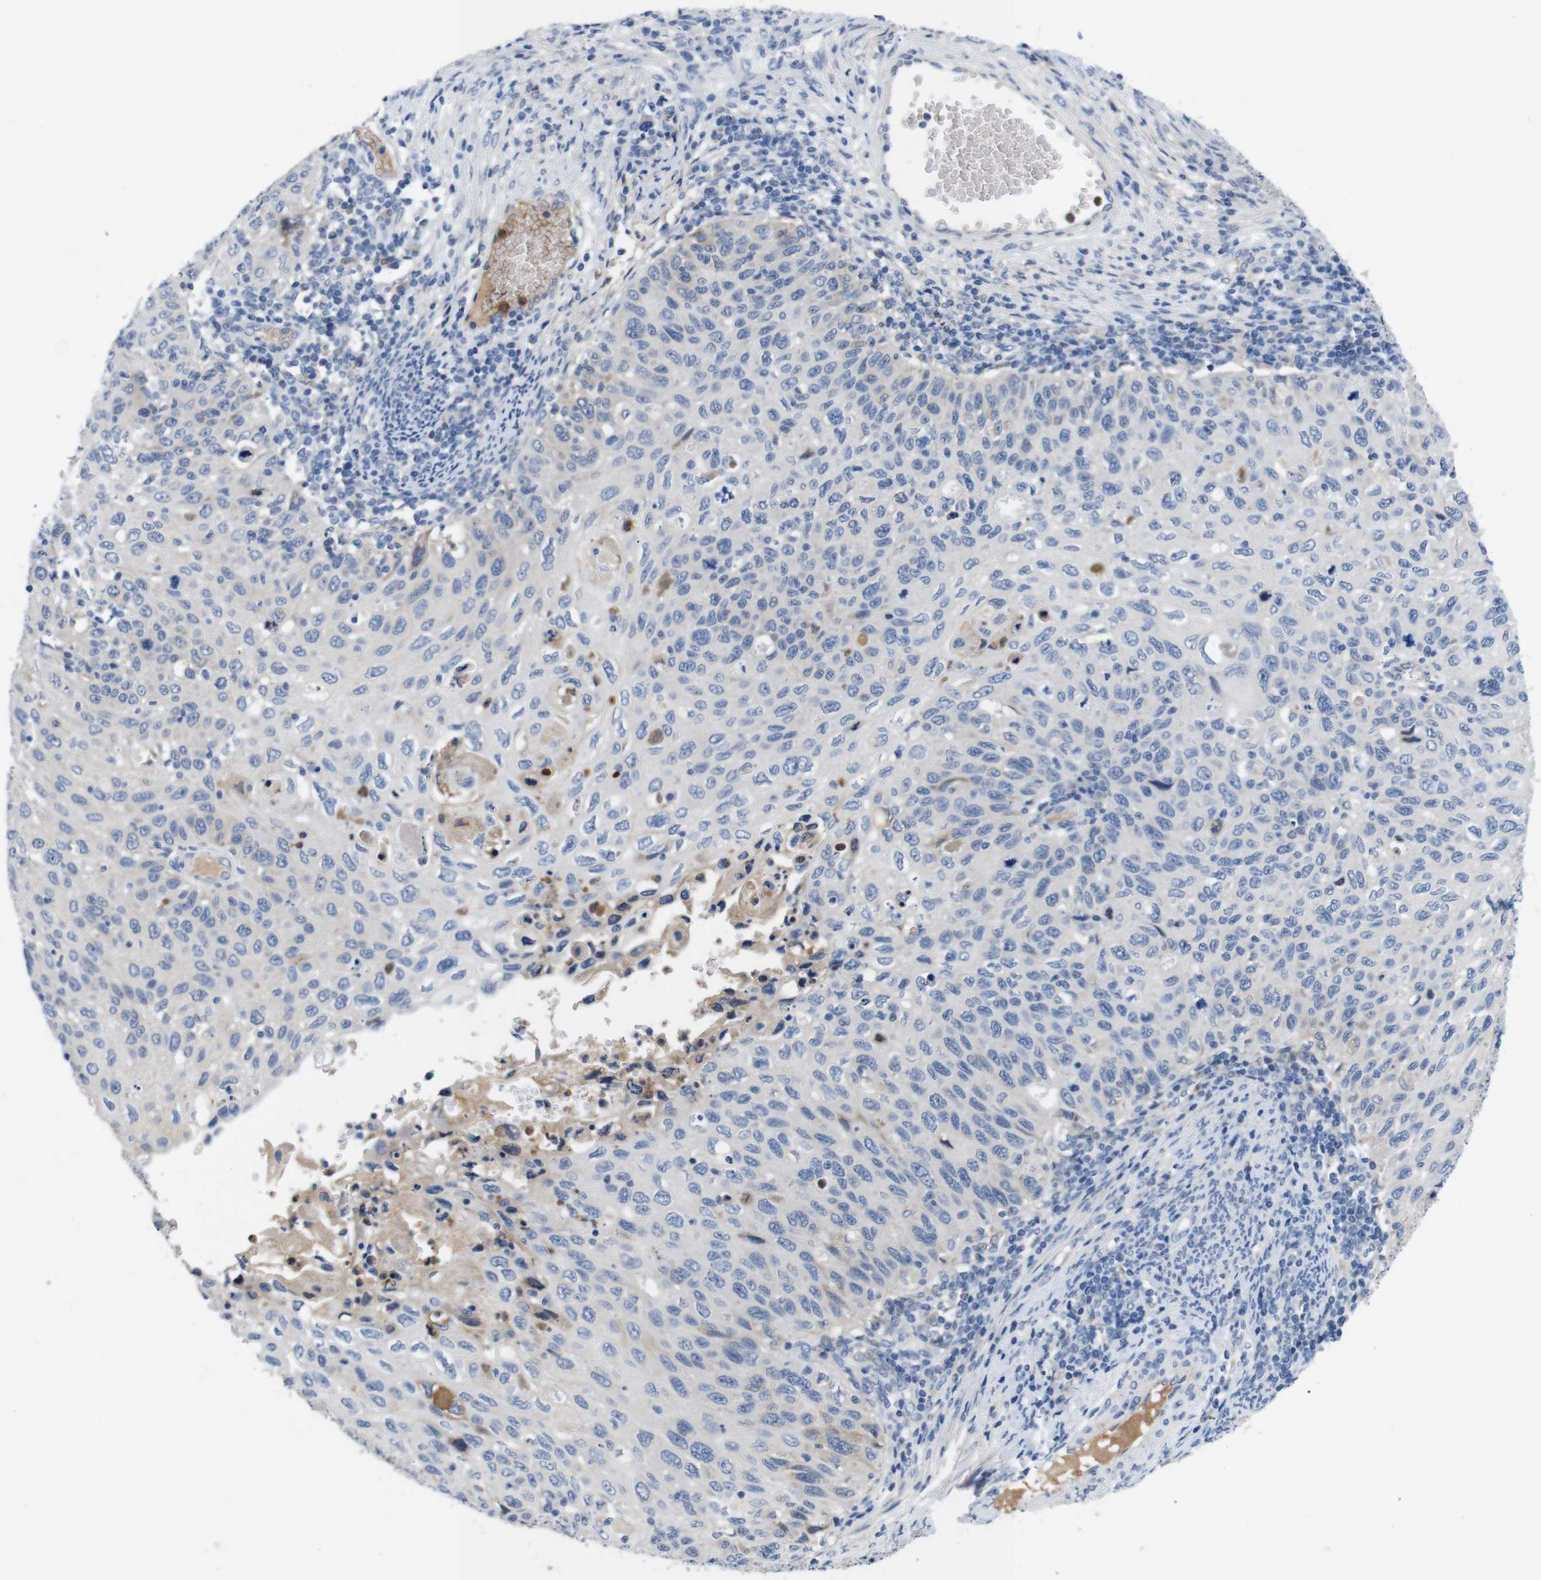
{"staining": {"intensity": "moderate", "quantity": "<25%", "location": "cytoplasmic/membranous"}, "tissue": "cervical cancer", "cell_type": "Tumor cells", "image_type": "cancer", "snomed": [{"axis": "morphology", "description": "Squamous cell carcinoma, NOS"}, {"axis": "topography", "description": "Cervix"}], "caption": "Protein staining demonstrates moderate cytoplasmic/membranous expression in about <25% of tumor cells in cervical cancer. (DAB IHC, brown staining for protein, blue staining for nuclei).", "gene": "C1RL", "patient": {"sex": "female", "age": 70}}